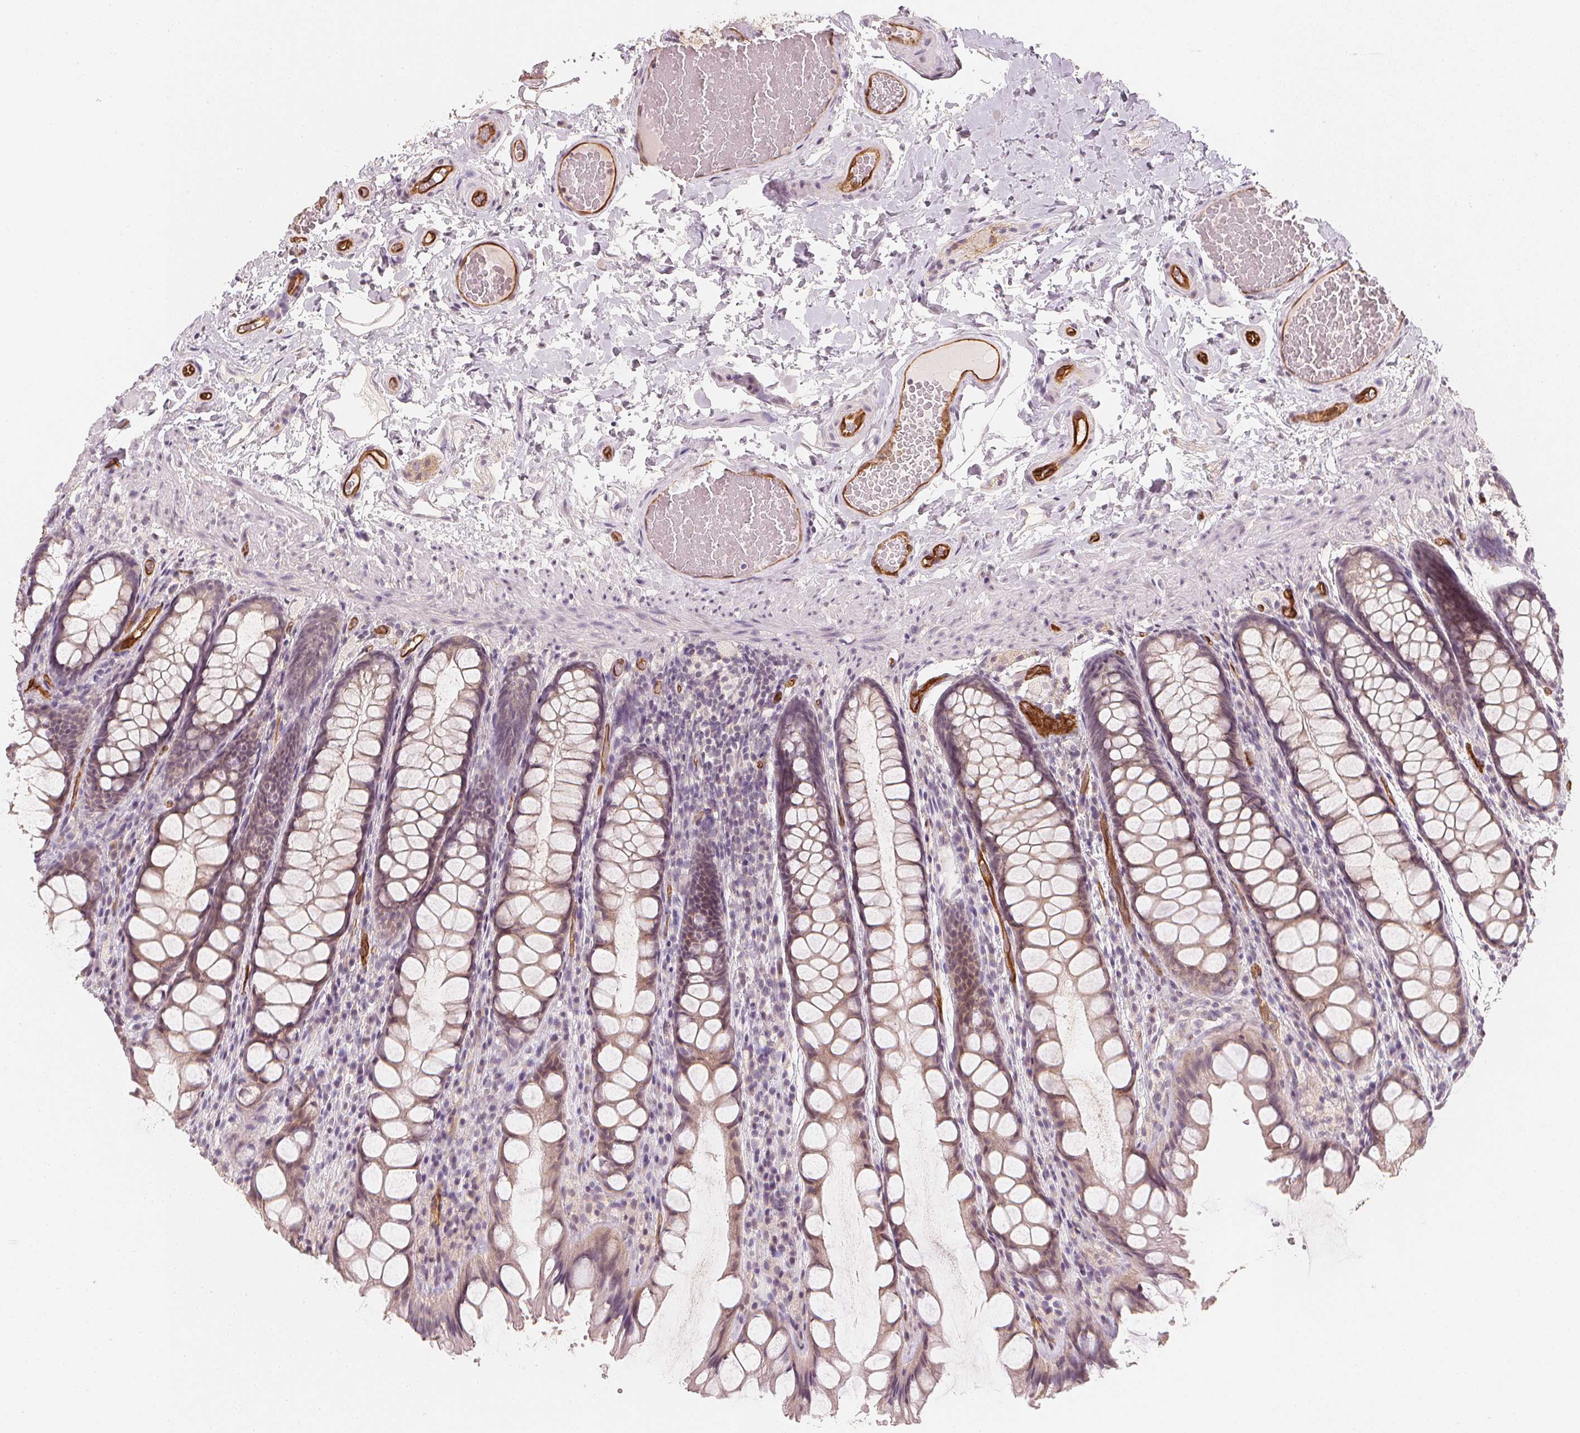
{"staining": {"intensity": "moderate", "quantity": ">75%", "location": "cytoplasmic/membranous"}, "tissue": "colon", "cell_type": "Endothelial cells", "image_type": "normal", "snomed": [{"axis": "morphology", "description": "Normal tissue, NOS"}, {"axis": "topography", "description": "Colon"}], "caption": "Protein analysis of benign colon demonstrates moderate cytoplasmic/membranous staining in about >75% of endothelial cells. The staining is performed using DAB (3,3'-diaminobenzidine) brown chromogen to label protein expression. The nuclei are counter-stained blue using hematoxylin.", "gene": "CIB1", "patient": {"sex": "male", "age": 47}}